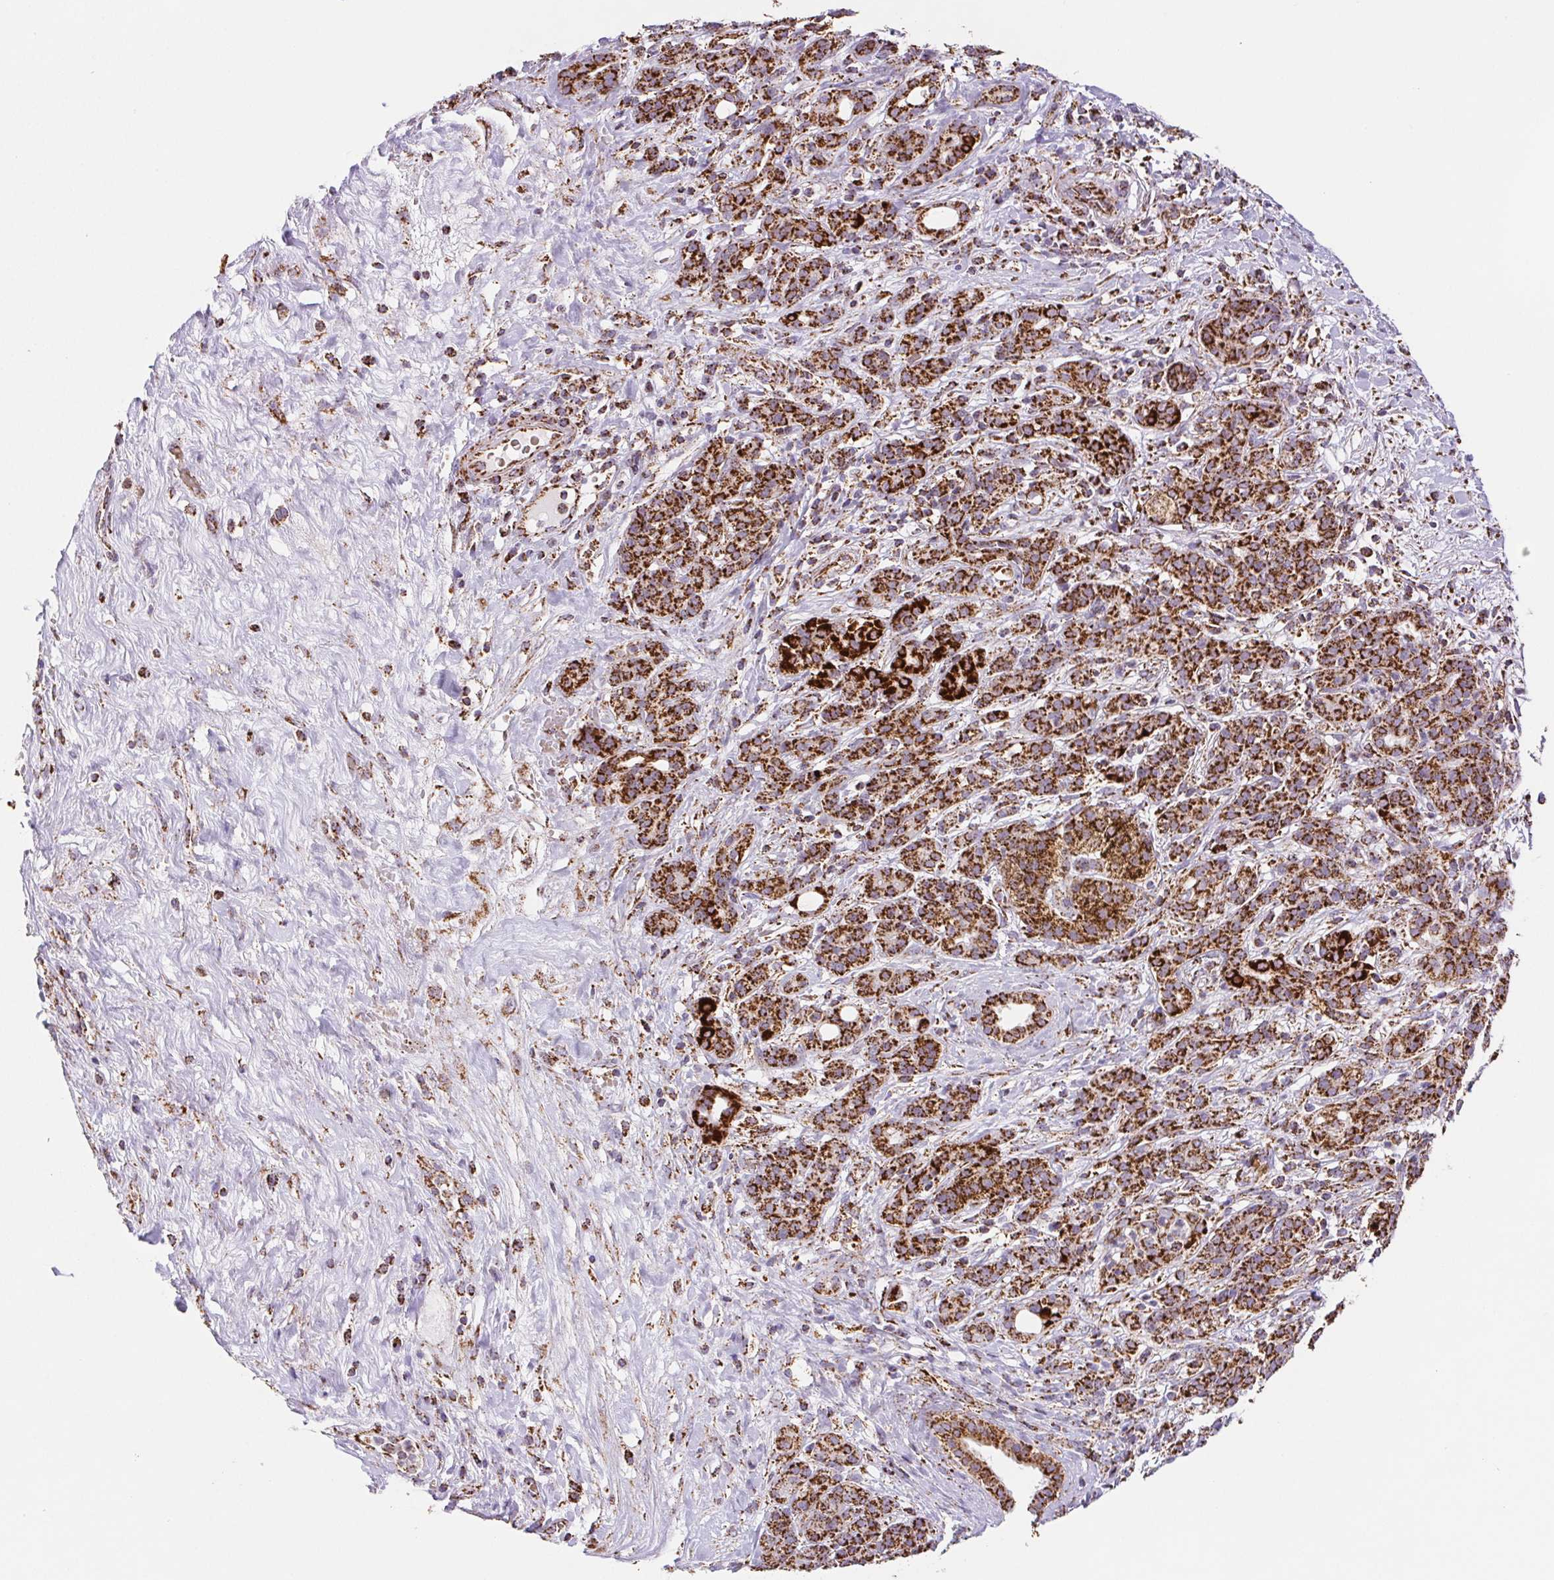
{"staining": {"intensity": "strong", "quantity": ">75%", "location": "cytoplasmic/membranous"}, "tissue": "pancreatic cancer", "cell_type": "Tumor cells", "image_type": "cancer", "snomed": [{"axis": "morphology", "description": "Adenocarcinoma, NOS"}, {"axis": "topography", "description": "Pancreas"}], "caption": "An image of human adenocarcinoma (pancreatic) stained for a protein shows strong cytoplasmic/membranous brown staining in tumor cells. (Stains: DAB (3,3'-diaminobenzidine) in brown, nuclei in blue, Microscopy: brightfield microscopy at high magnification).", "gene": "NIPSNAP2", "patient": {"sex": "male", "age": 44}}